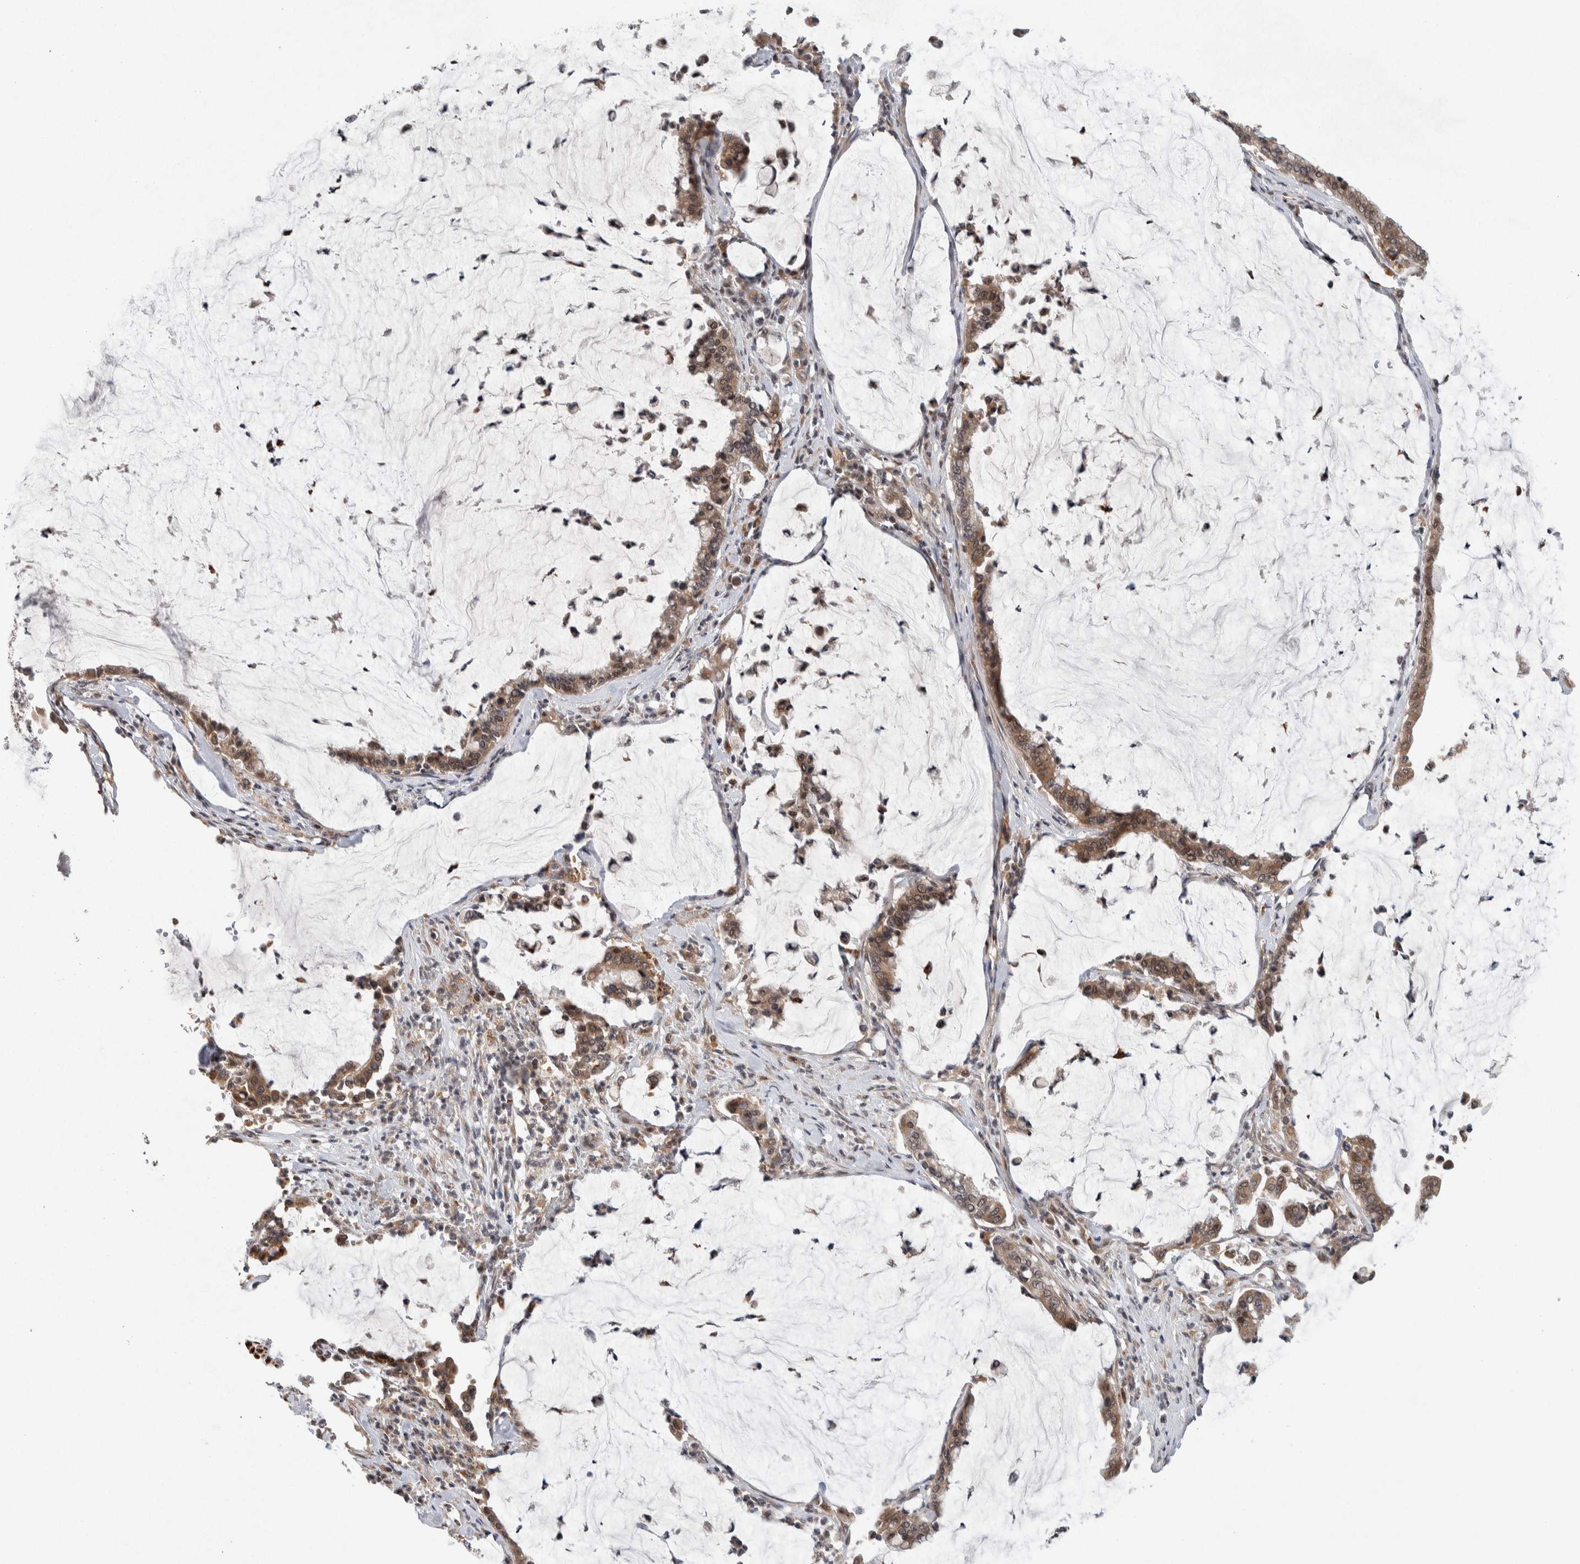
{"staining": {"intensity": "moderate", "quantity": ">75%", "location": "cytoplasmic/membranous"}, "tissue": "pancreatic cancer", "cell_type": "Tumor cells", "image_type": "cancer", "snomed": [{"axis": "morphology", "description": "Adenocarcinoma, NOS"}, {"axis": "topography", "description": "Pancreas"}], "caption": "Protein staining by IHC demonstrates moderate cytoplasmic/membranous expression in about >75% of tumor cells in adenocarcinoma (pancreatic).", "gene": "KCNK1", "patient": {"sex": "male", "age": 41}}